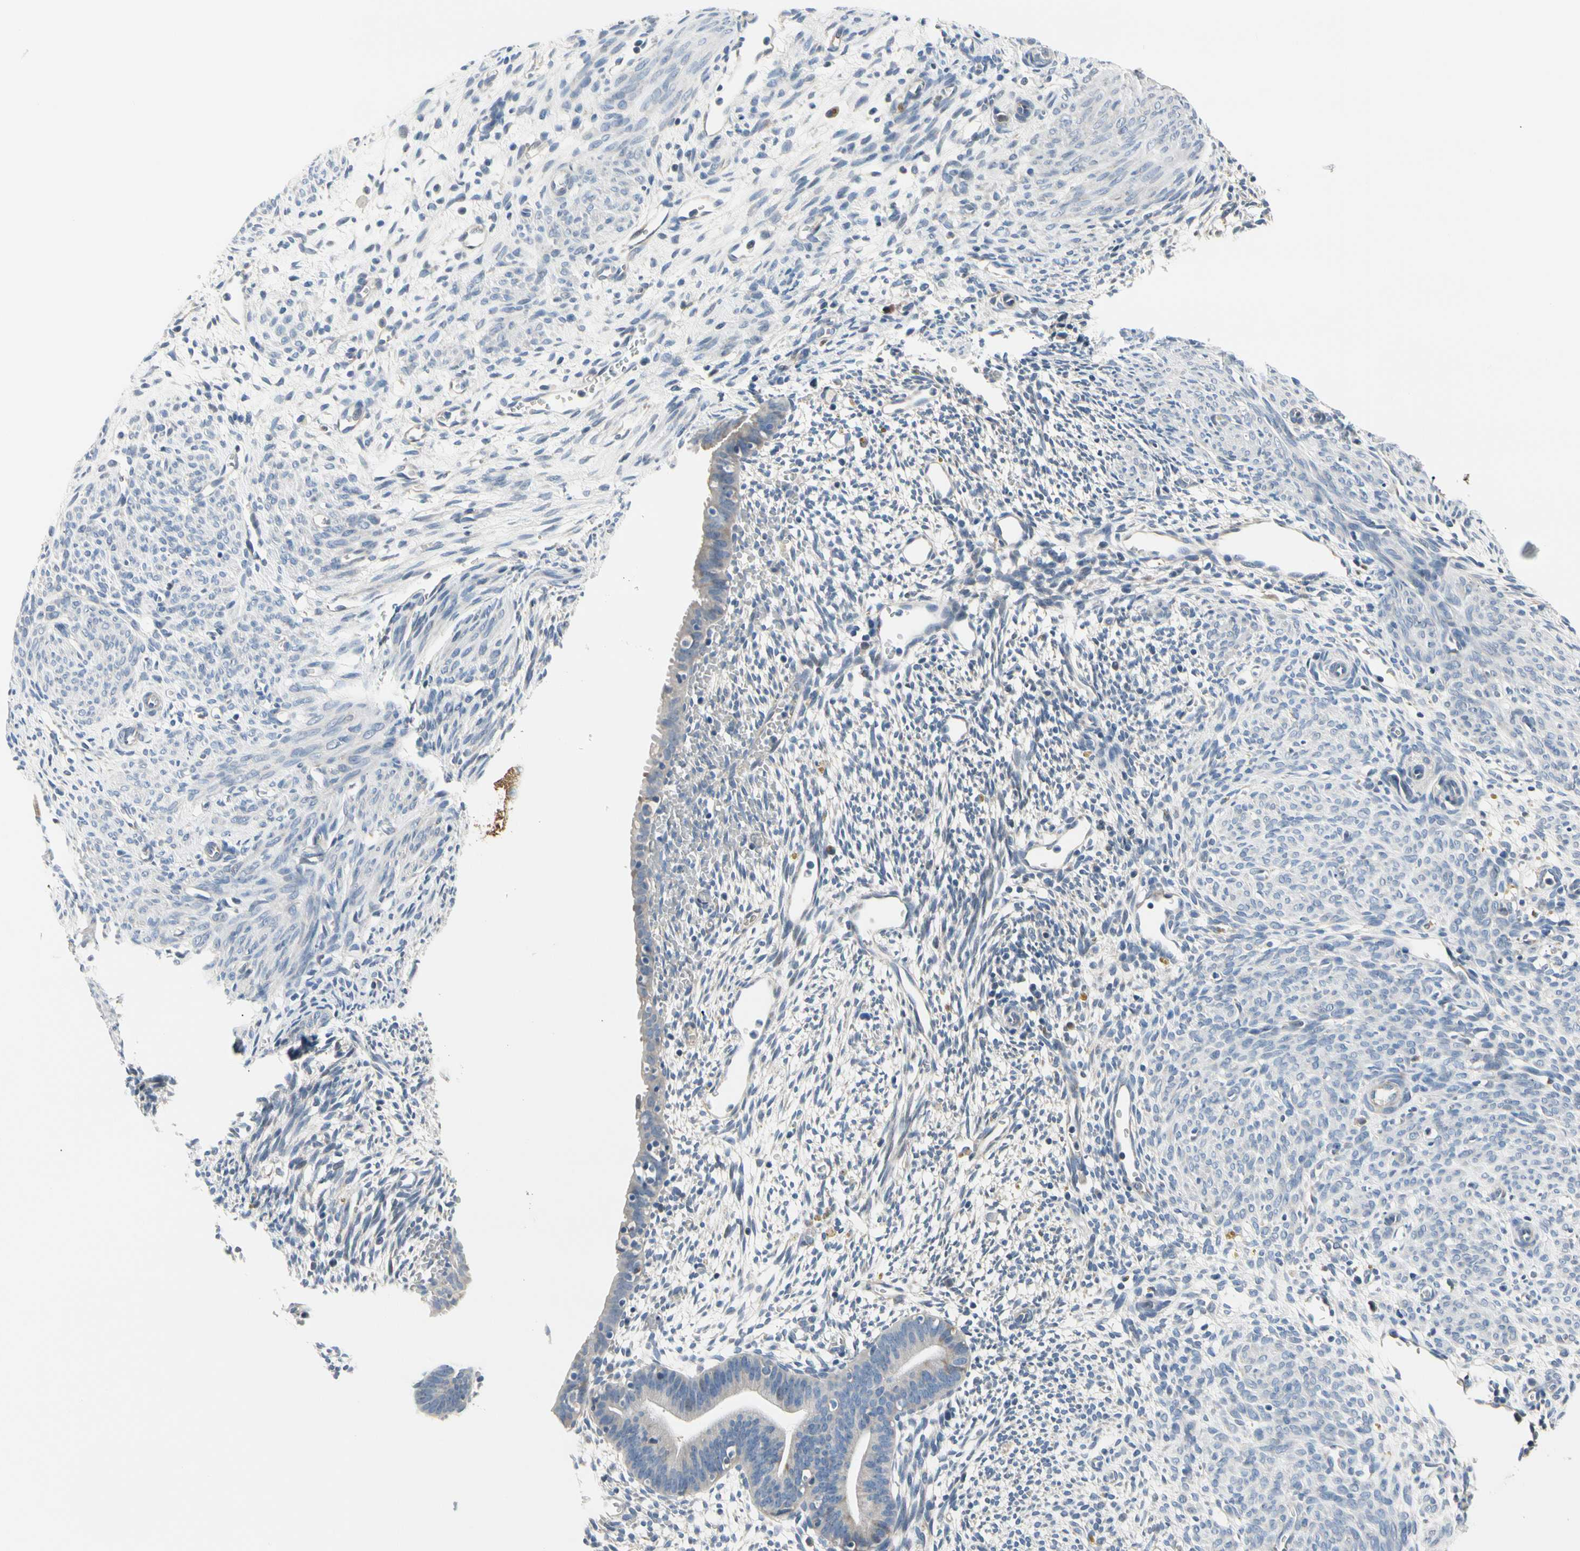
{"staining": {"intensity": "negative", "quantity": "none", "location": "none"}, "tissue": "endometrium", "cell_type": "Cells in endometrial stroma", "image_type": "normal", "snomed": [{"axis": "morphology", "description": "Normal tissue, NOS"}, {"axis": "morphology", "description": "Atrophy, NOS"}, {"axis": "topography", "description": "Uterus"}, {"axis": "topography", "description": "Endometrium"}], "caption": "High power microscopy image of an immunohistochemistry histopathology image of normal endometrium, revealing no significant expression in cells in endometrial stroma. (DAB IHC with hematoxylin counter stain).", "gene": "NFASC", "patient": {"sex": "female", "age": 68}}